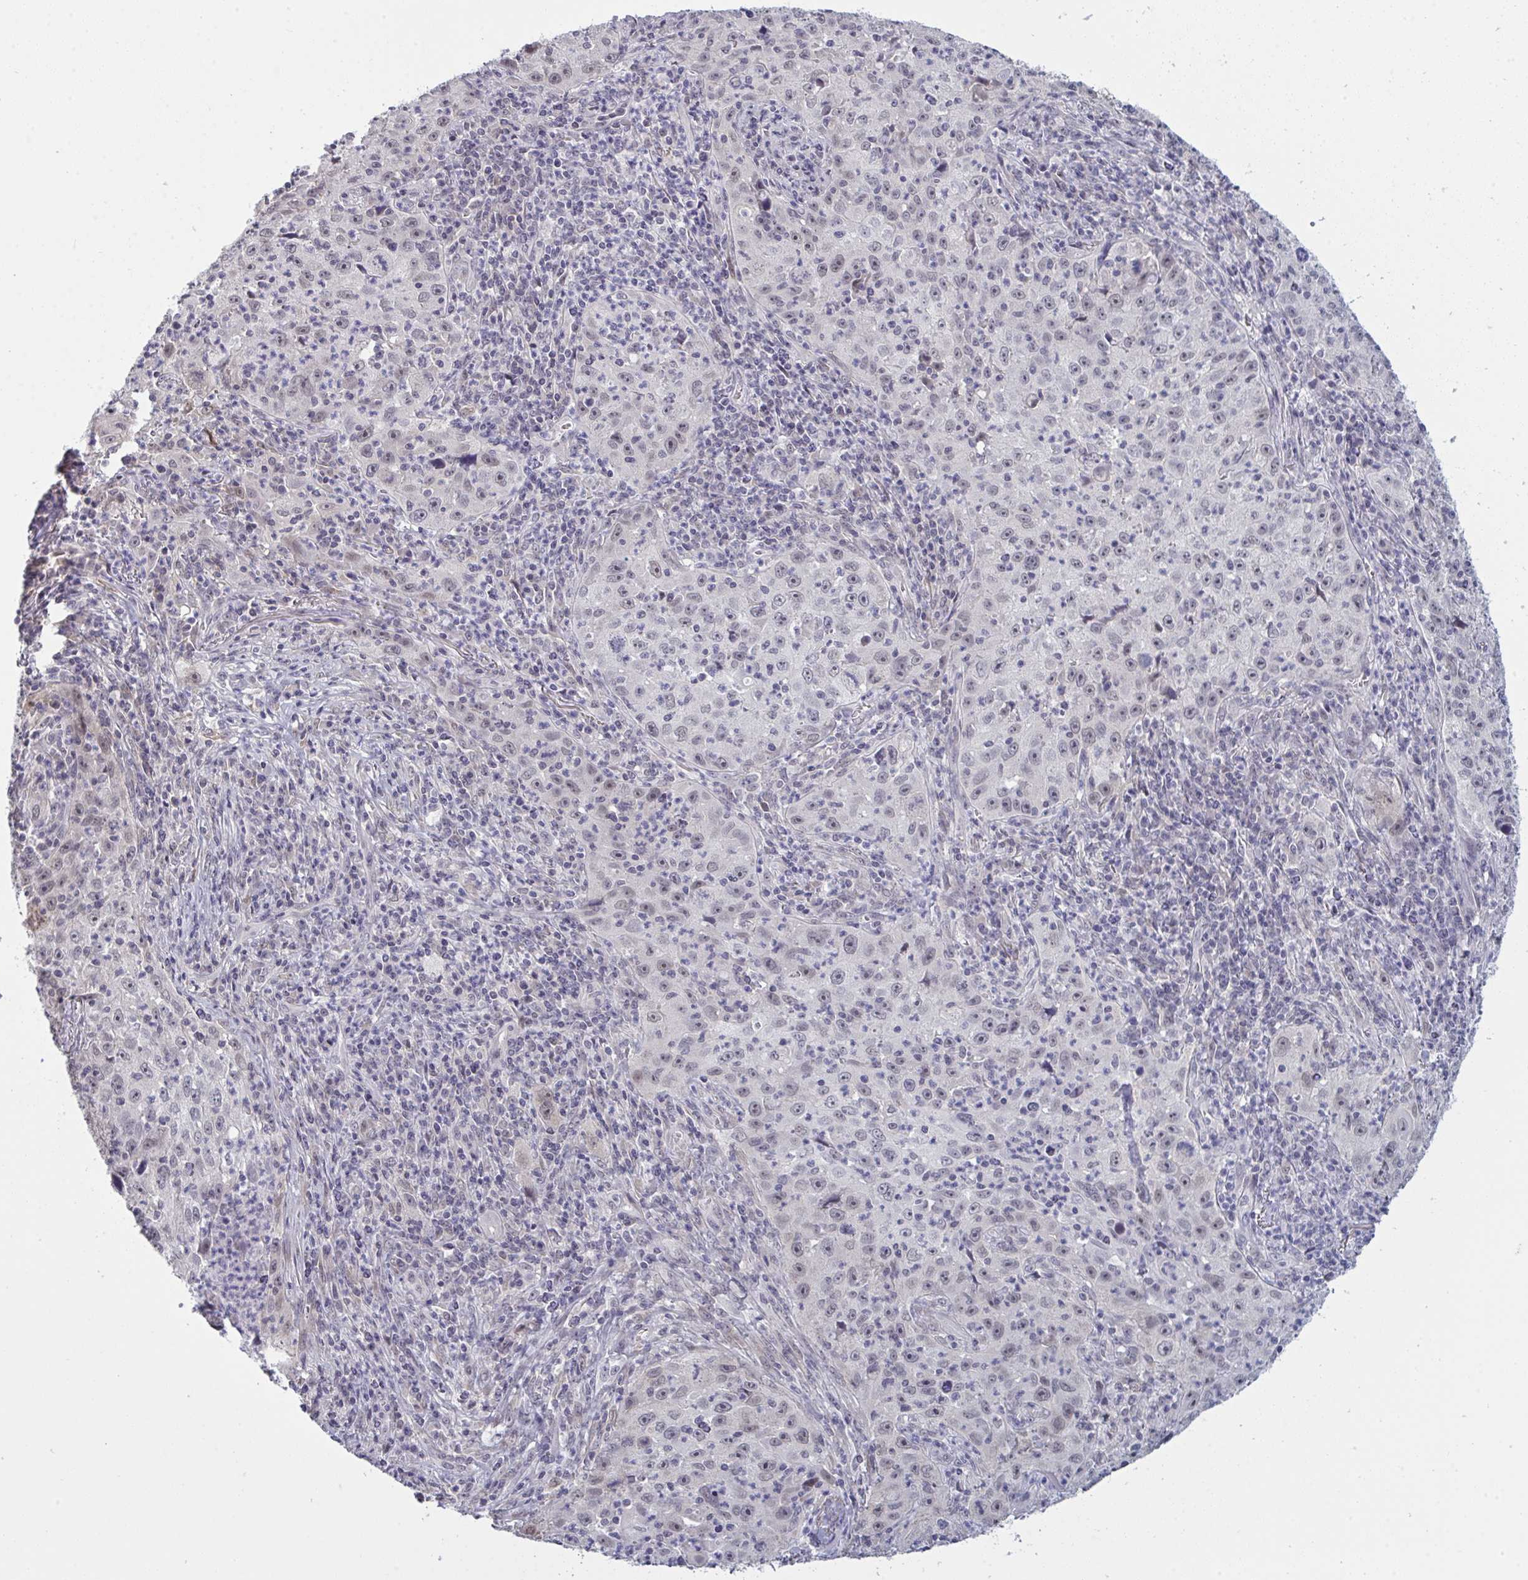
{"staining": {"intensity": "negative", "quantity": "none", "location": "none"}, "tissue": "lung cancer", "cell_type": "Tumor cells", "image_type": "cancer", "snomed": [{"axis": "morphology", "description": "Squamous cell carcinoma, NOS"}, {"axis": "topography", "description": "Lung"}], "caption": "Immunohistochemistry (IHC) micrograph of neoplastic tissue: lung cancer (squamous cell carcinoma) stained with DAB demonstrates no significant protein staining in tumor cells.", "gene": "ZNF784", "patient": {"sex": "male", "age": 71}}